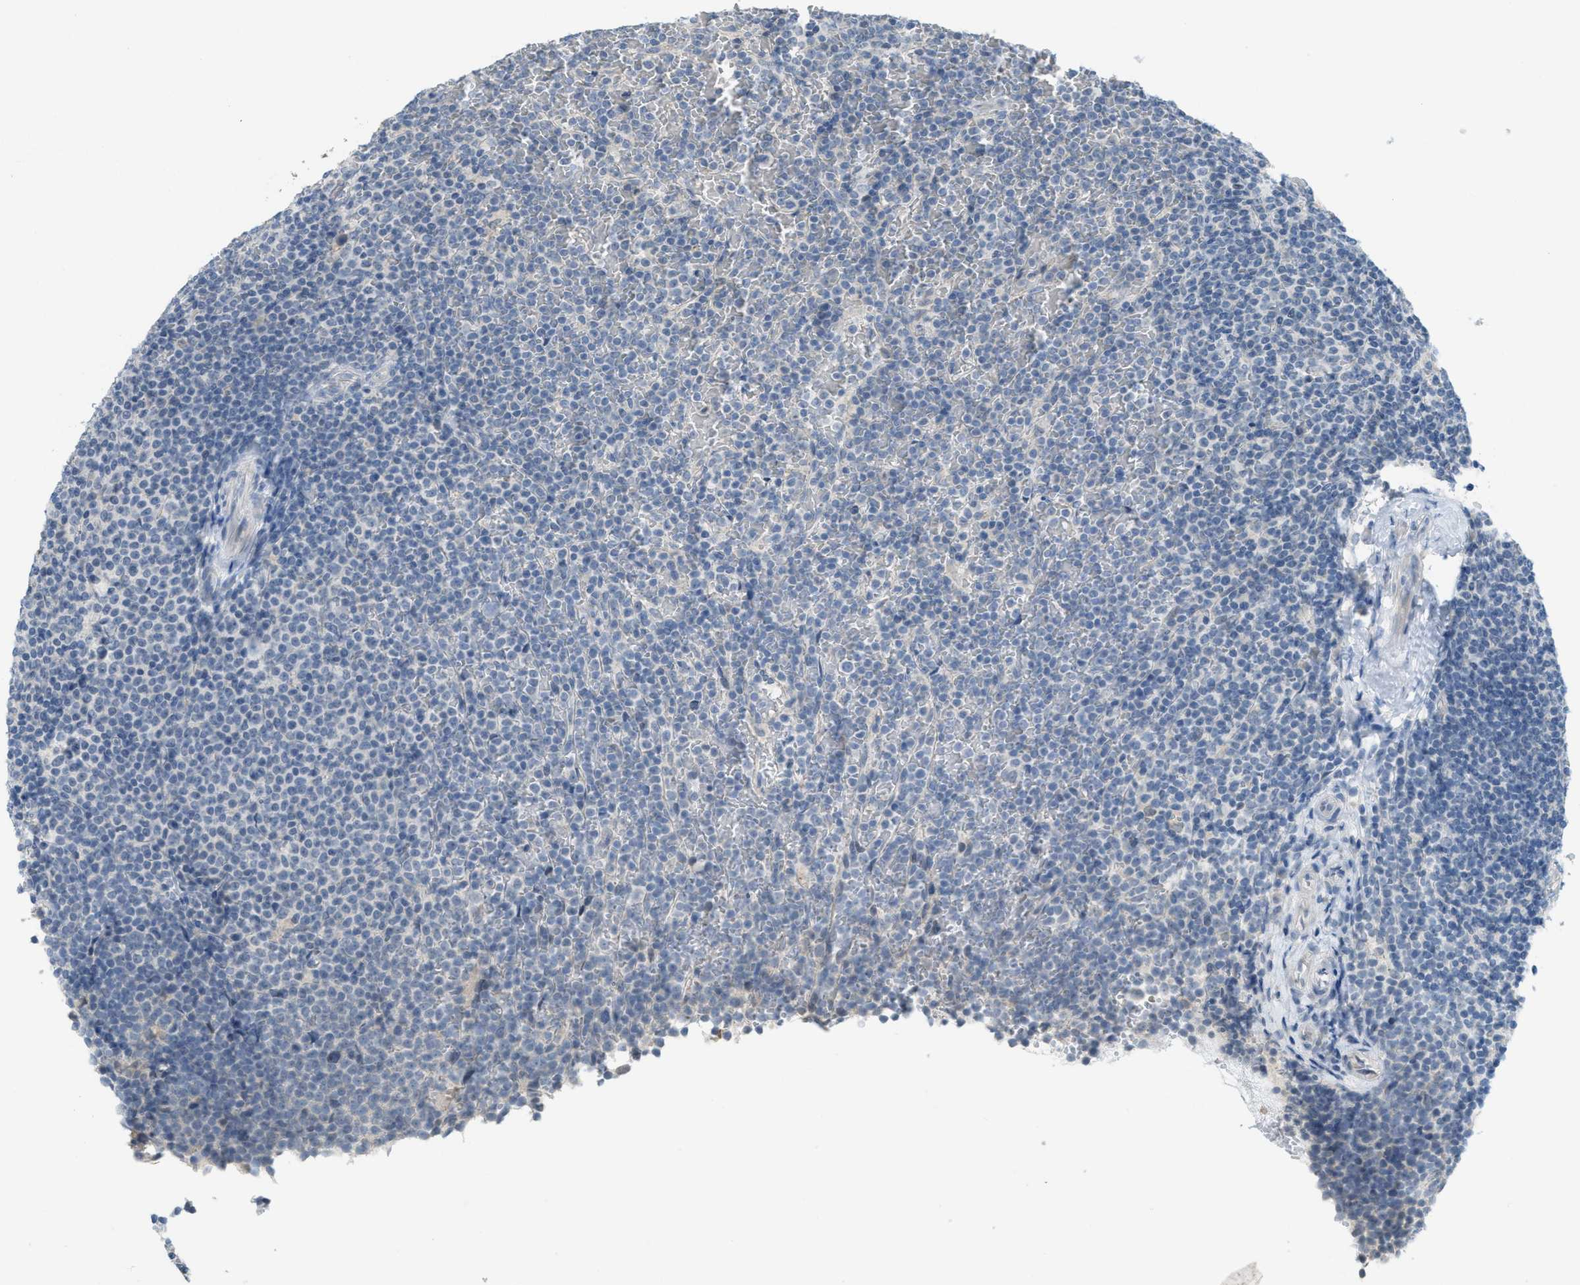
{"staining": {"intensity": "negative", "quantity": "none", "location": "none"}, "tissue": "lymphoma", "cell_type": "Tumor cells", "image_type": "cancer", "snomed": [{"axis": "morphology", "description": "Malignant lymphoma, non-Hodgkin's type, Low grade"}, {"axis": "topography", "description": "Spleen"}], "caption": "This is an immunohistochemistry image of human low-grade malignant lymphoma, non-Hodgkin's type. There is no staining in tumor cells.", "gene": "TXNDC2", "patient": {"sex": "female", "age": 77}}